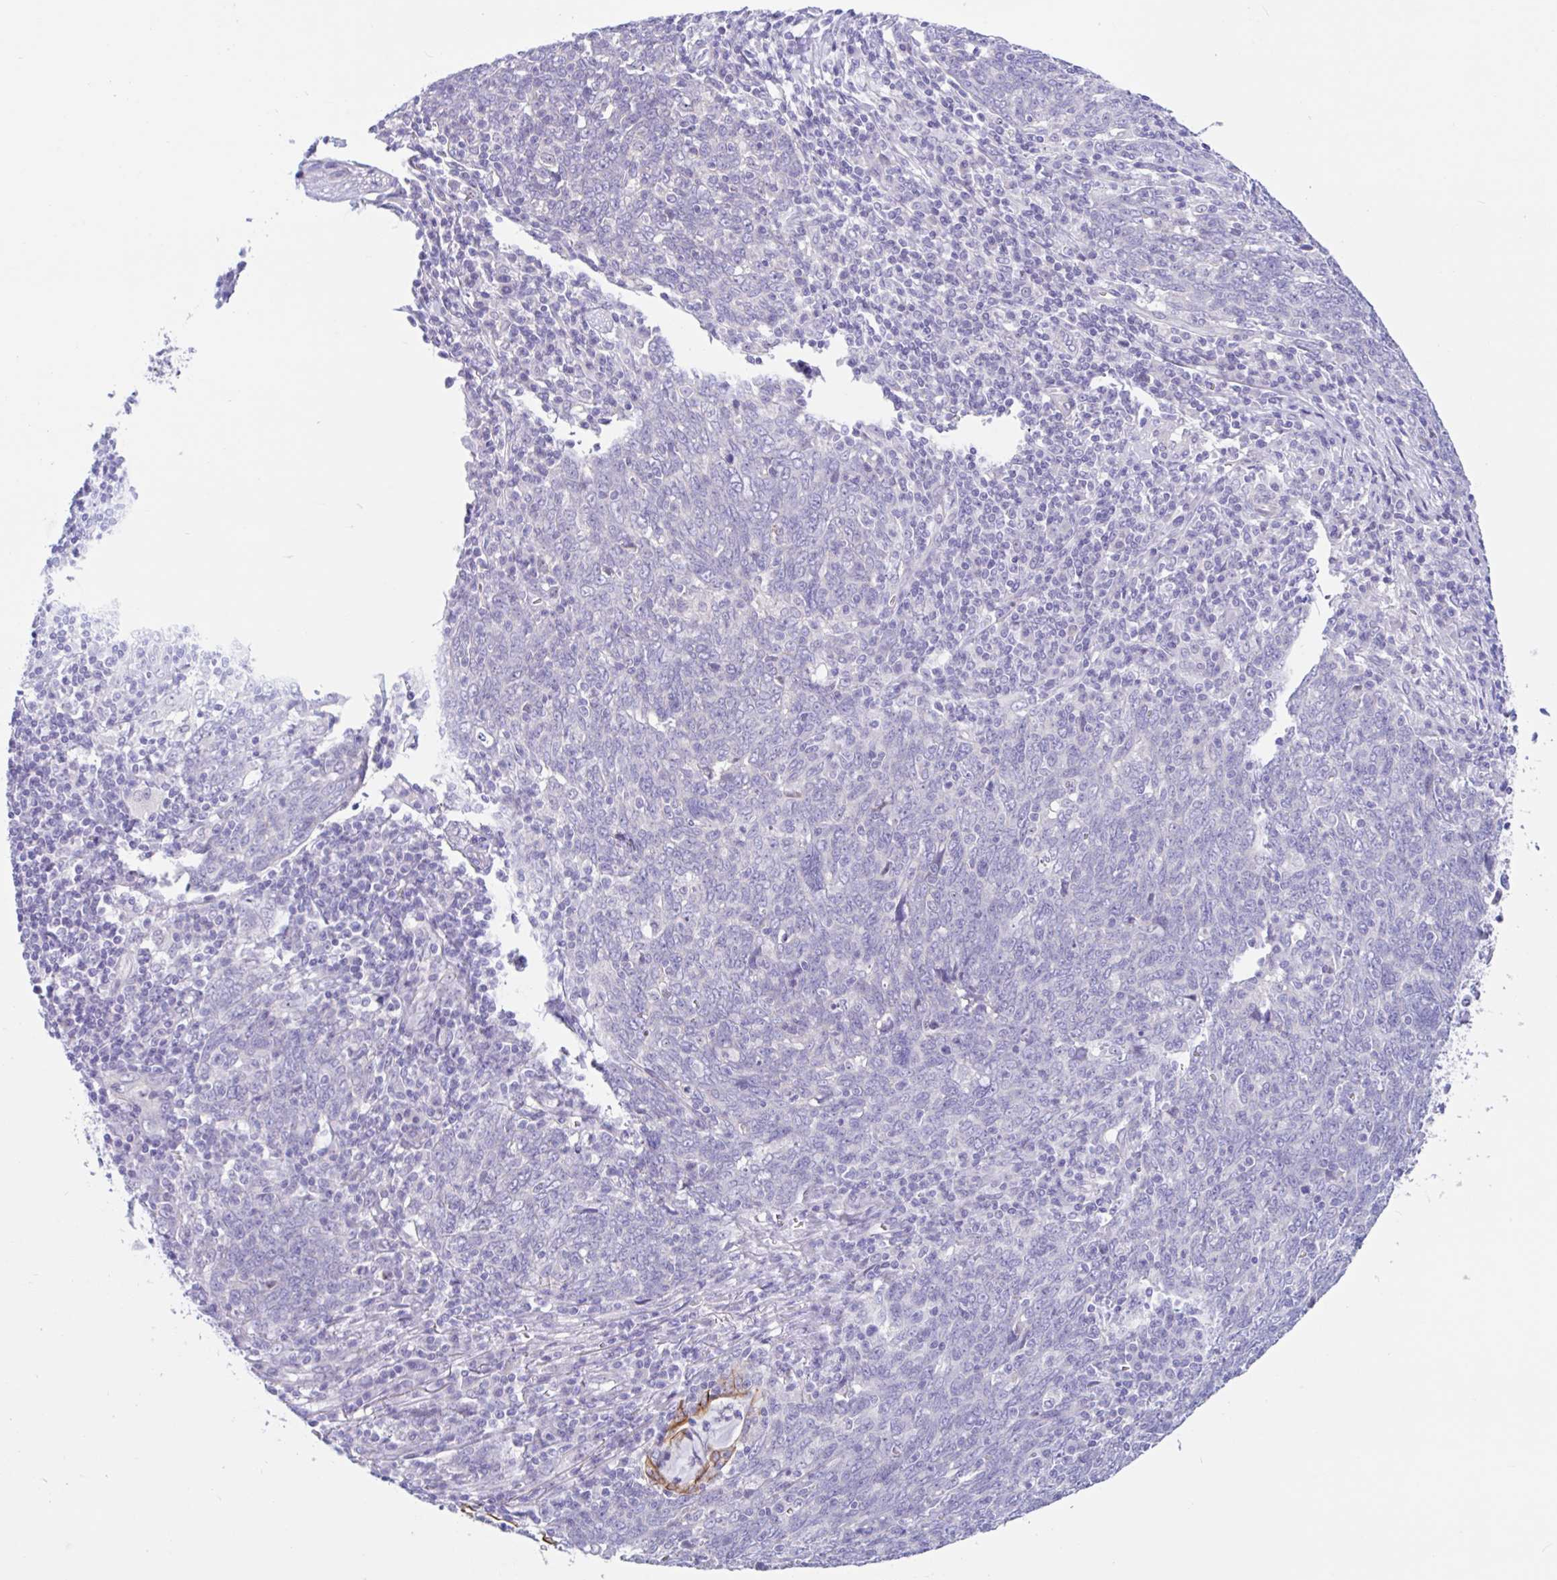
{"staining": {"intensity": "negative", "quantity": "none", "location": "none"}, "tissue": "lung cancer", "cell_type": "Tumor cells", "image_type": "cancer", "snomed": [{"axis": "morphology", "description": "Squamous cell carcinoma, NOS"}, {"axis": "topography", "description": "Lung"}], "caption": "The image displays no significant positivity in tumor cells of squamous cell carcinoma (lung).", "gene": "OR6N2", "patient": {"sex": "female", "age": 72}}